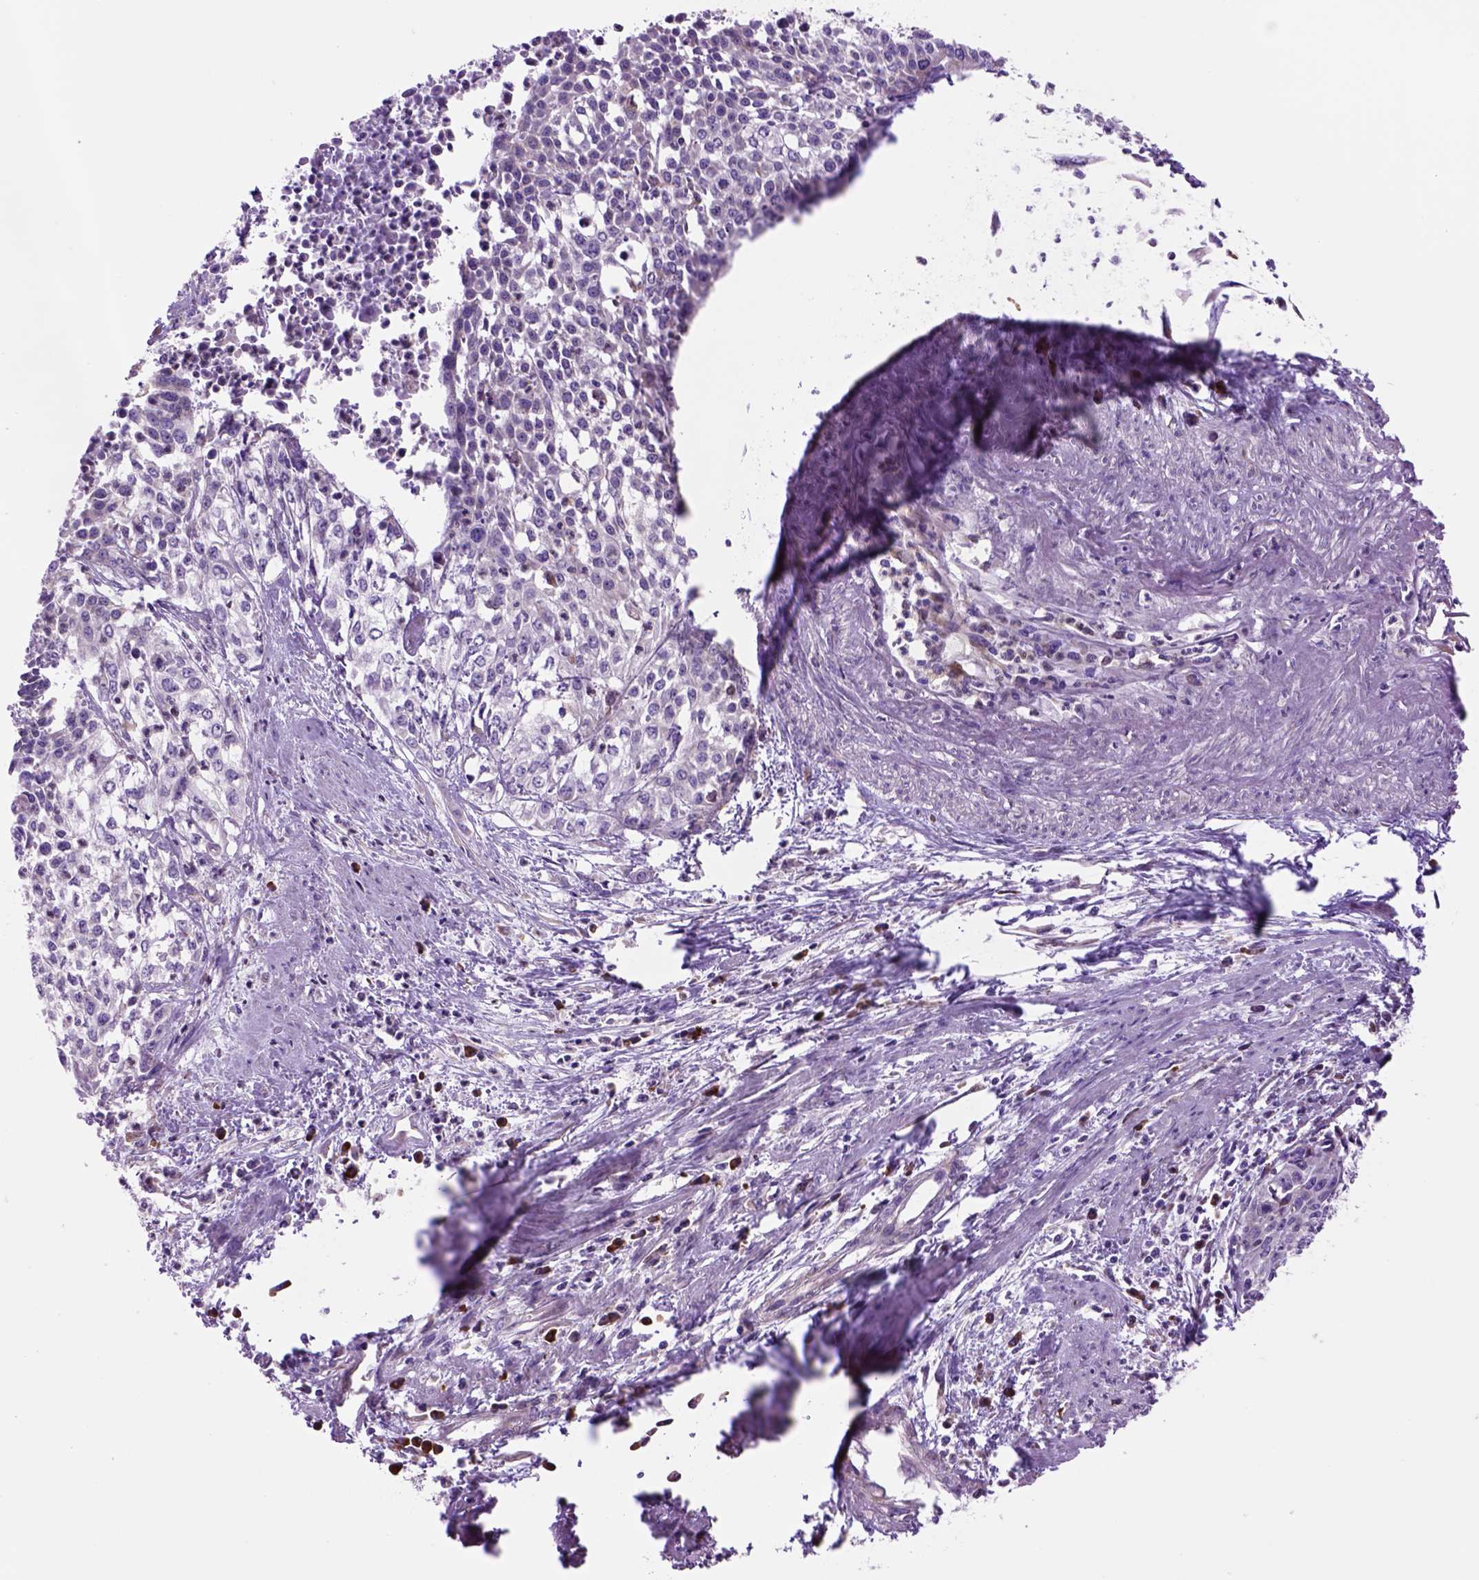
{"staining": {"intensity": "weak", "quantity": "<25%", "location": "cytoplasmic/membranous"}, "tissue": "cervical cancer", "cell_type": "Tumor cells", "image_type": "cancer", "snomed": [{"axis": "morphology", "description": "Squamous cell carcinoma, NOS"}, {"axis": "topography", "description": "Cervix"}], "caption": "Immunohistochemistry (IHC) histopathology image of neoplastic tissue: human cervical cancer stained with DAB (3,3'-diaminobenzidine) displays no significant protein staining in tumor cells.", "gene": "PIAS3", "patient": {"sex": "female", "age": 39}}